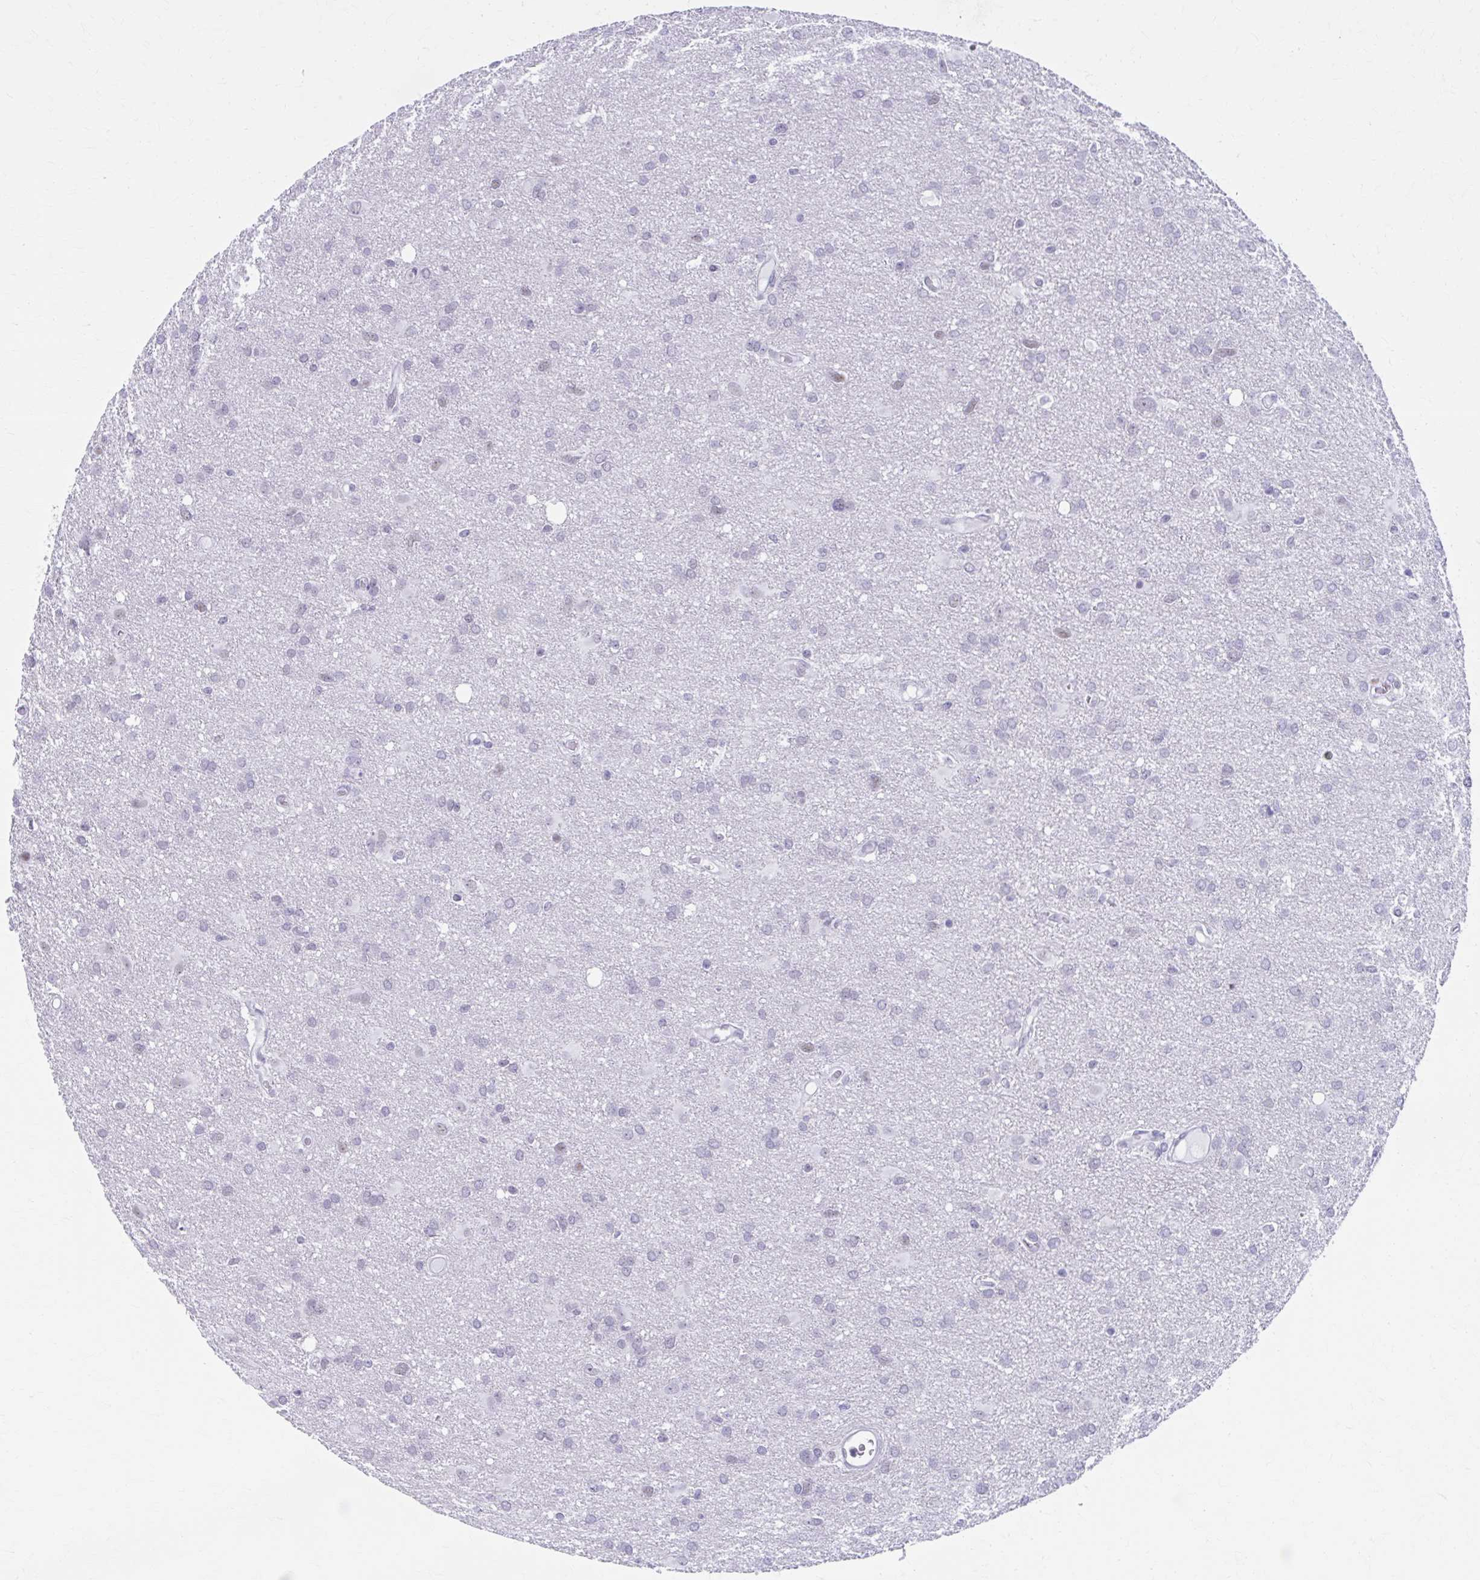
{"staining": {"intensity": "negative", "quantity": "none", "location": "none"}, "tissue": "glioma", "cell_type": "Tumor cells", "image_type": "cancer", "snomed": [{"axis": "morphology", "description": "Glioma, malignant, High grade"}, {"axis": "topography", "description": "Brain"}], "caption": "Photomicrograph shows no protein staining in tumor cells of glioma tissue. The staining is performed using DAB (3,3'-diaminobenzidine) brown chromogen with nuclei counter-stained in using hematoxylin.", "gene": "CCDC105", "patient": {"sex": "male", "age": 53}}